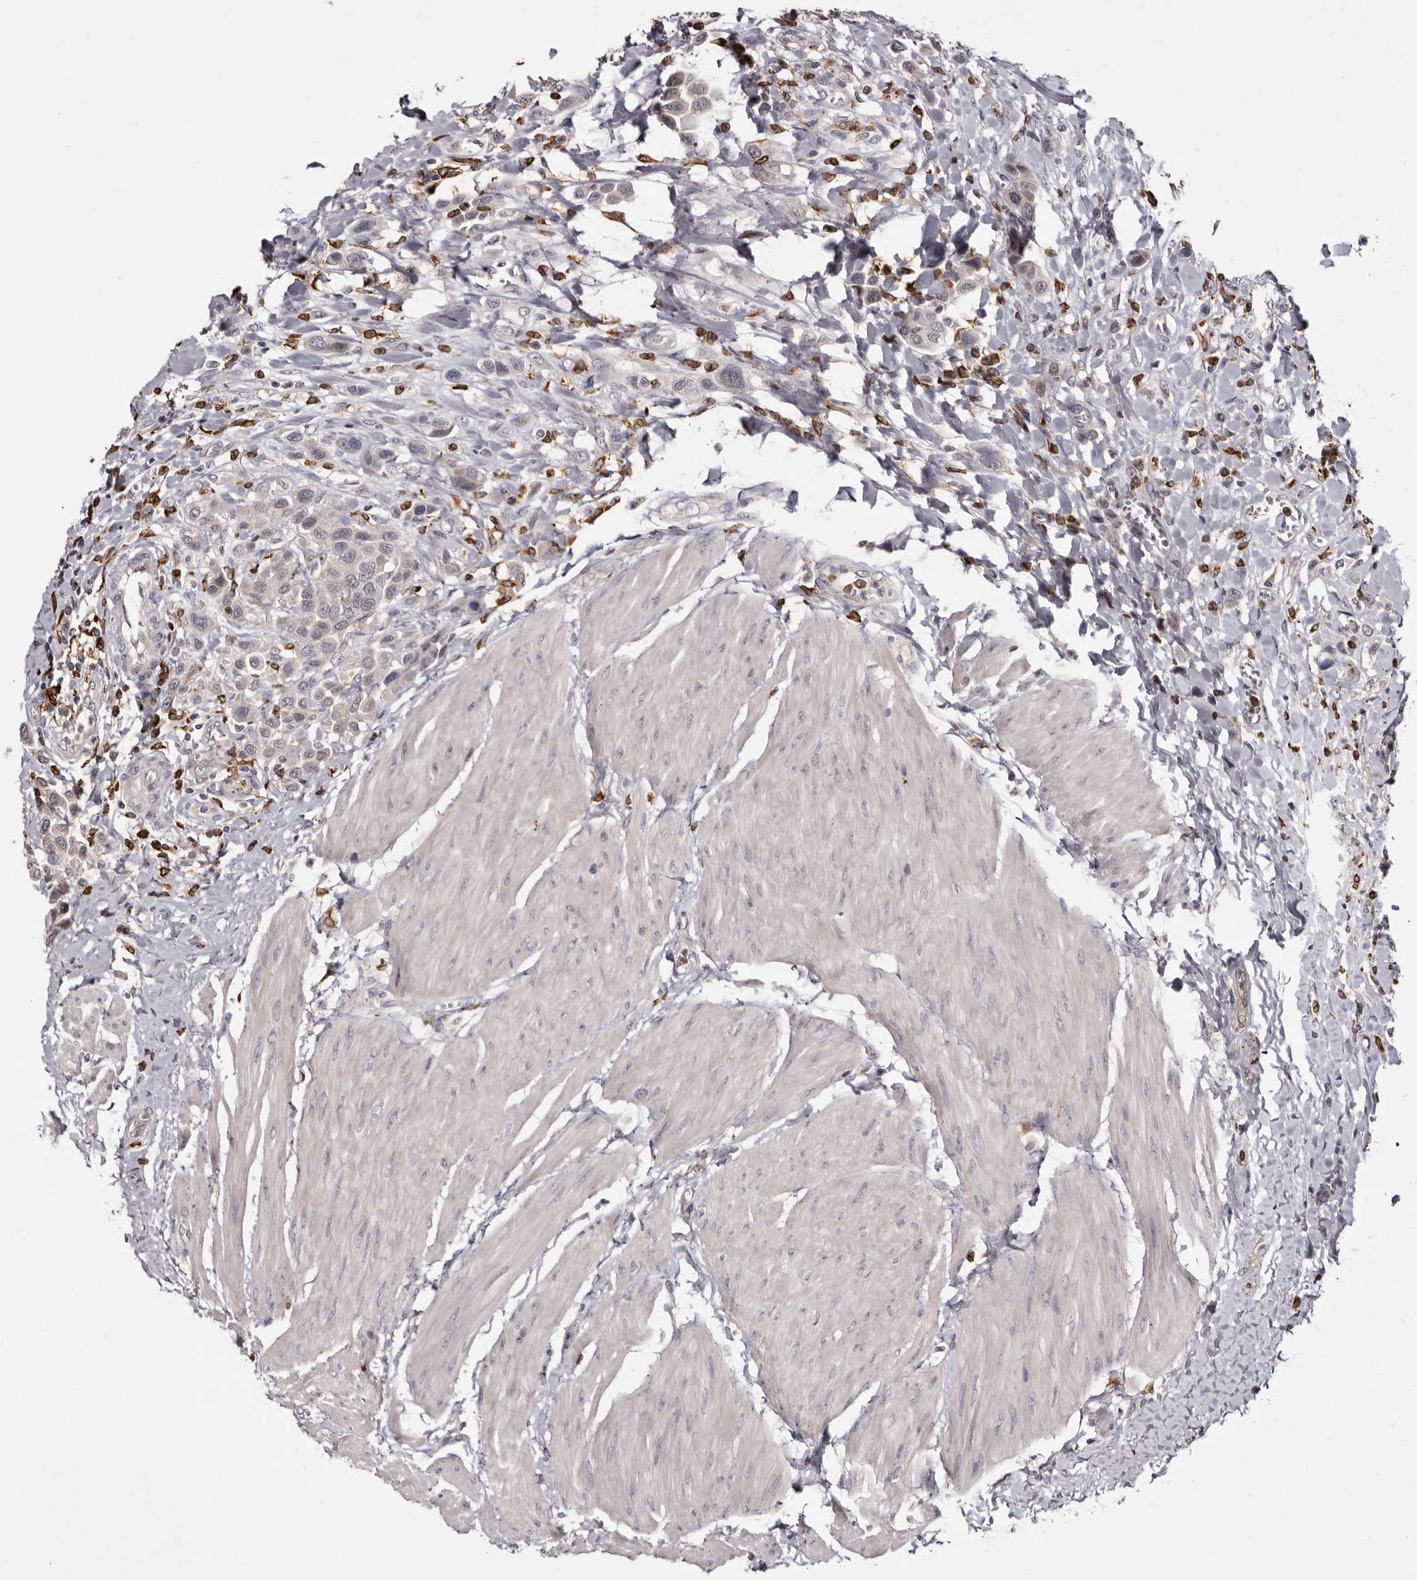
{"staining": {"intensity": "negative", "quantity": "none", "location": "none"}, "tissue": "urothelial cancer", "cell_type": "Tumor cells", "image_type": "cancer", "snomed": [{"axis": "morphology", "description": "Urothelial carcinoma, High grade"}, {"axis": "topography", "description": "Urinary bladder"}], "caption": "A high-resolution image shows immunohistochemistry (IHC) staining of urothelial cancer, which displays no significant positivity in tumor cells.", "gene": "TNNI1", "patient": {"sex": "male", "age": 50}}